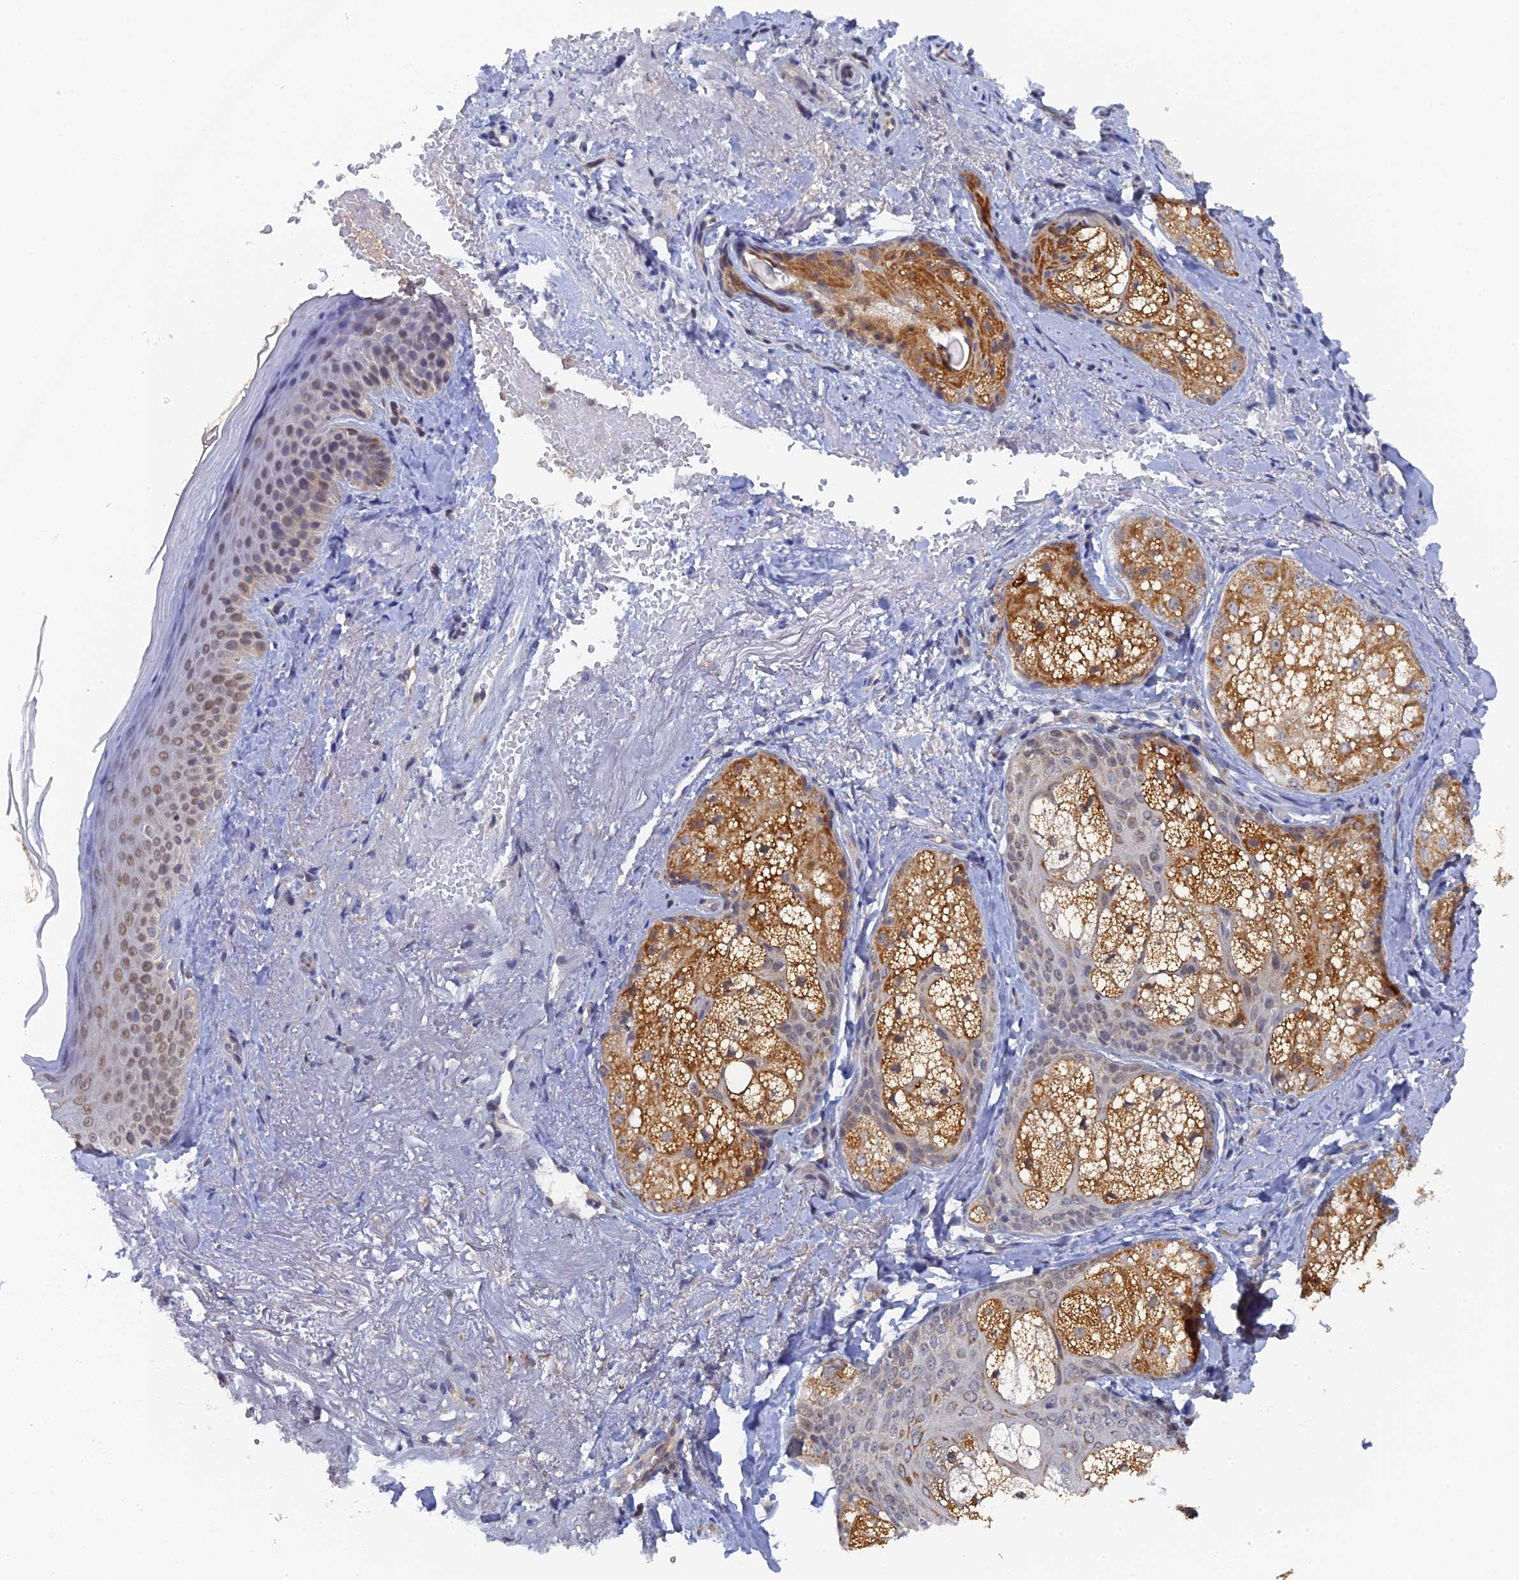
{"staining": {"intensity": "weak", "quantity": ">75%", "location": "cytoplasmic/membranous"}, "tissue": "skin", "cell_type": "Fibroblasts", "image_type": "normal", "snomed": [{"axis": "morphology", "description": "Normal tissue, NOS"}, {"axis": "topography", "description": "Skin"}], "caption": "This micrograph displays immunohistochemistry (IHC) staining of normal skin, with low weak cytoplasmic/membranous positivity in about >75% of fibroblasts.", "gene": "MIGA2", "patient": {"sex": "male", "age": 57}}